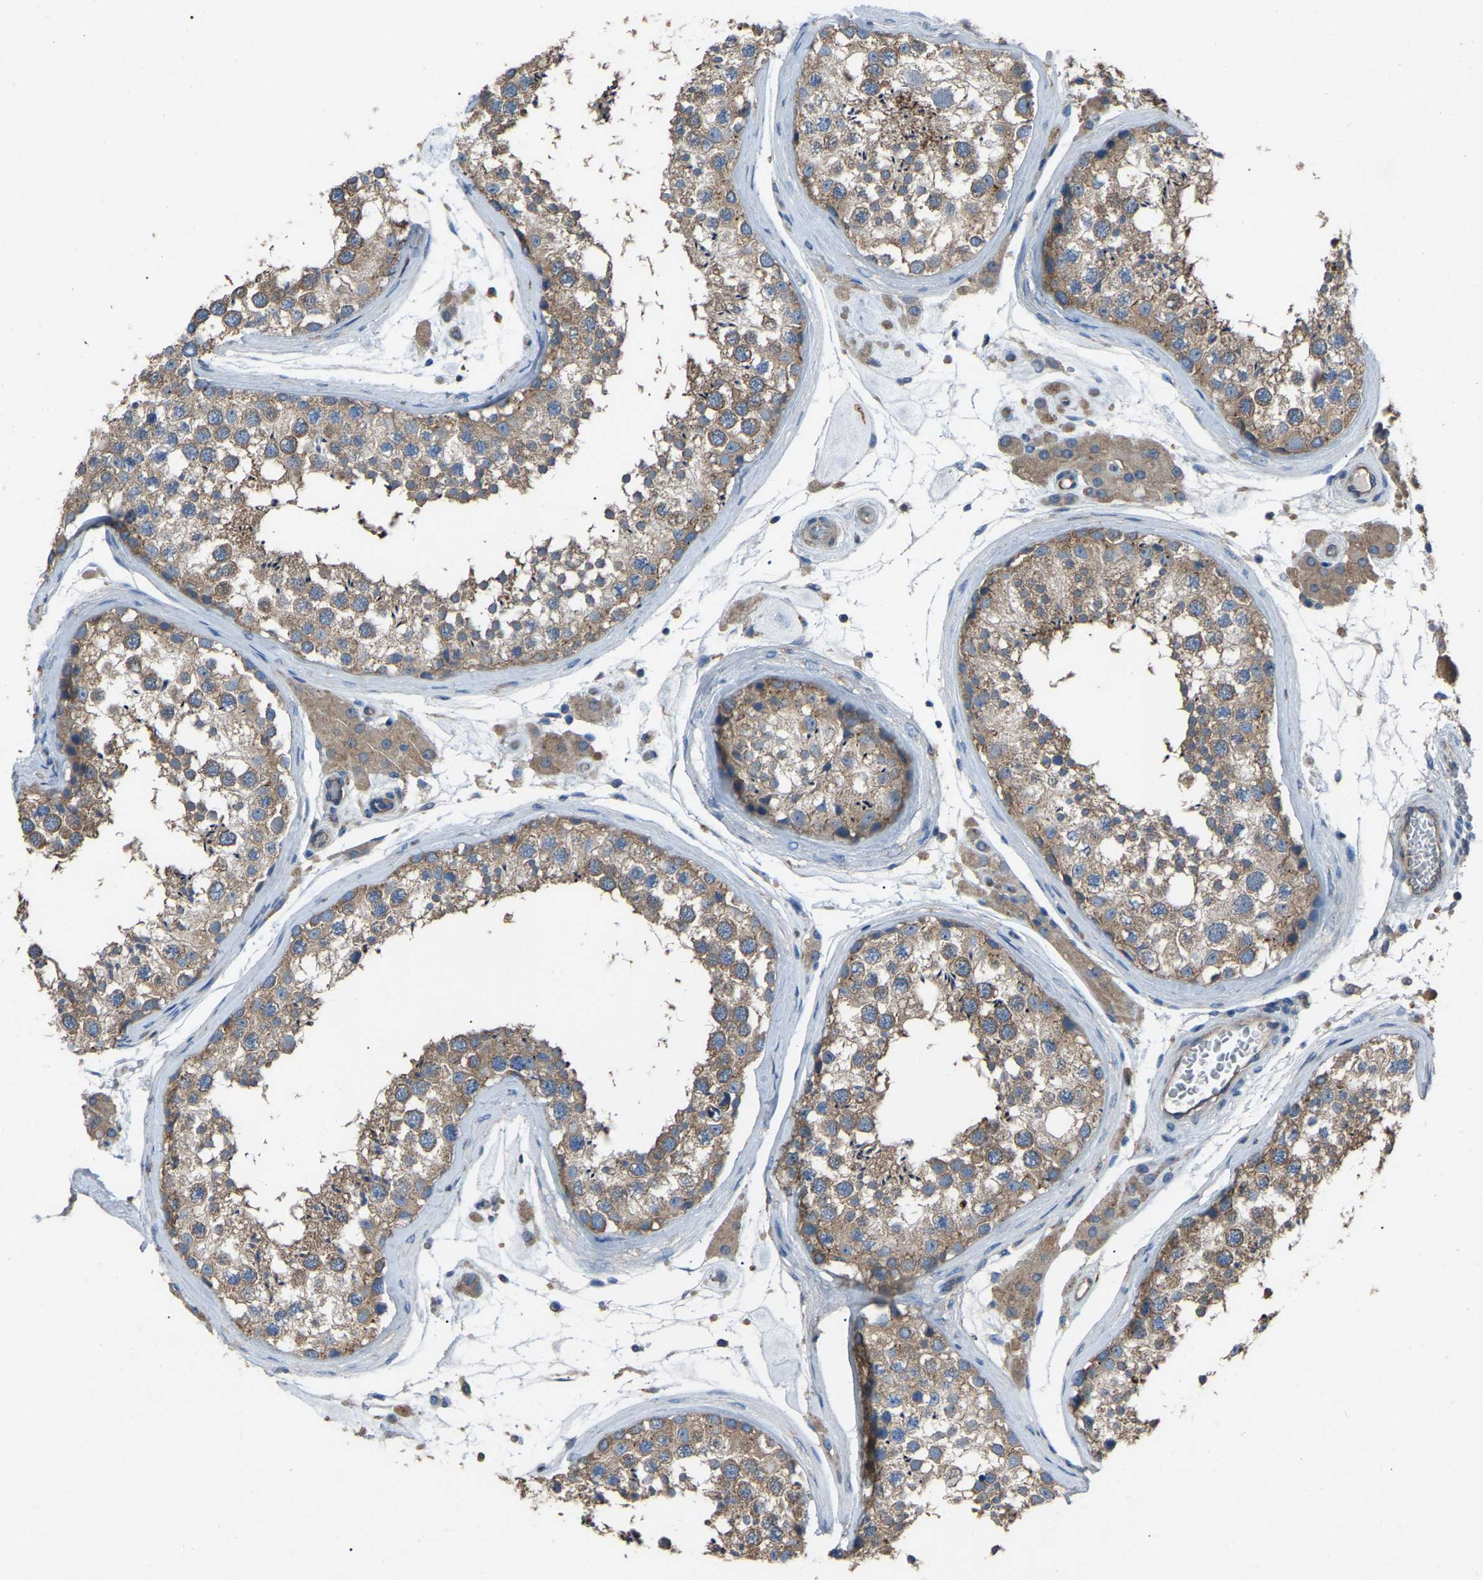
{"staining": {"intensity": "moderate", "quantity": ">75%", "location": "cytoplasmic/membranous"}, "tissue": "testis", "cell_type": "Cells in seminiferous ducts", "image_type": "normal", "snomed": [{"axis": "morphology", "description": "Normal tissue, NOS"}, {"axis": "topography", "description": "Testis"}], "caption": "Moderate cytoplasmic/membranous expression is identified in approximately >75% of cells in seminiferous ducts in unremarkable testis.", "gene": "AIMP1", "patient": {"sex": "male", "age": 46}}